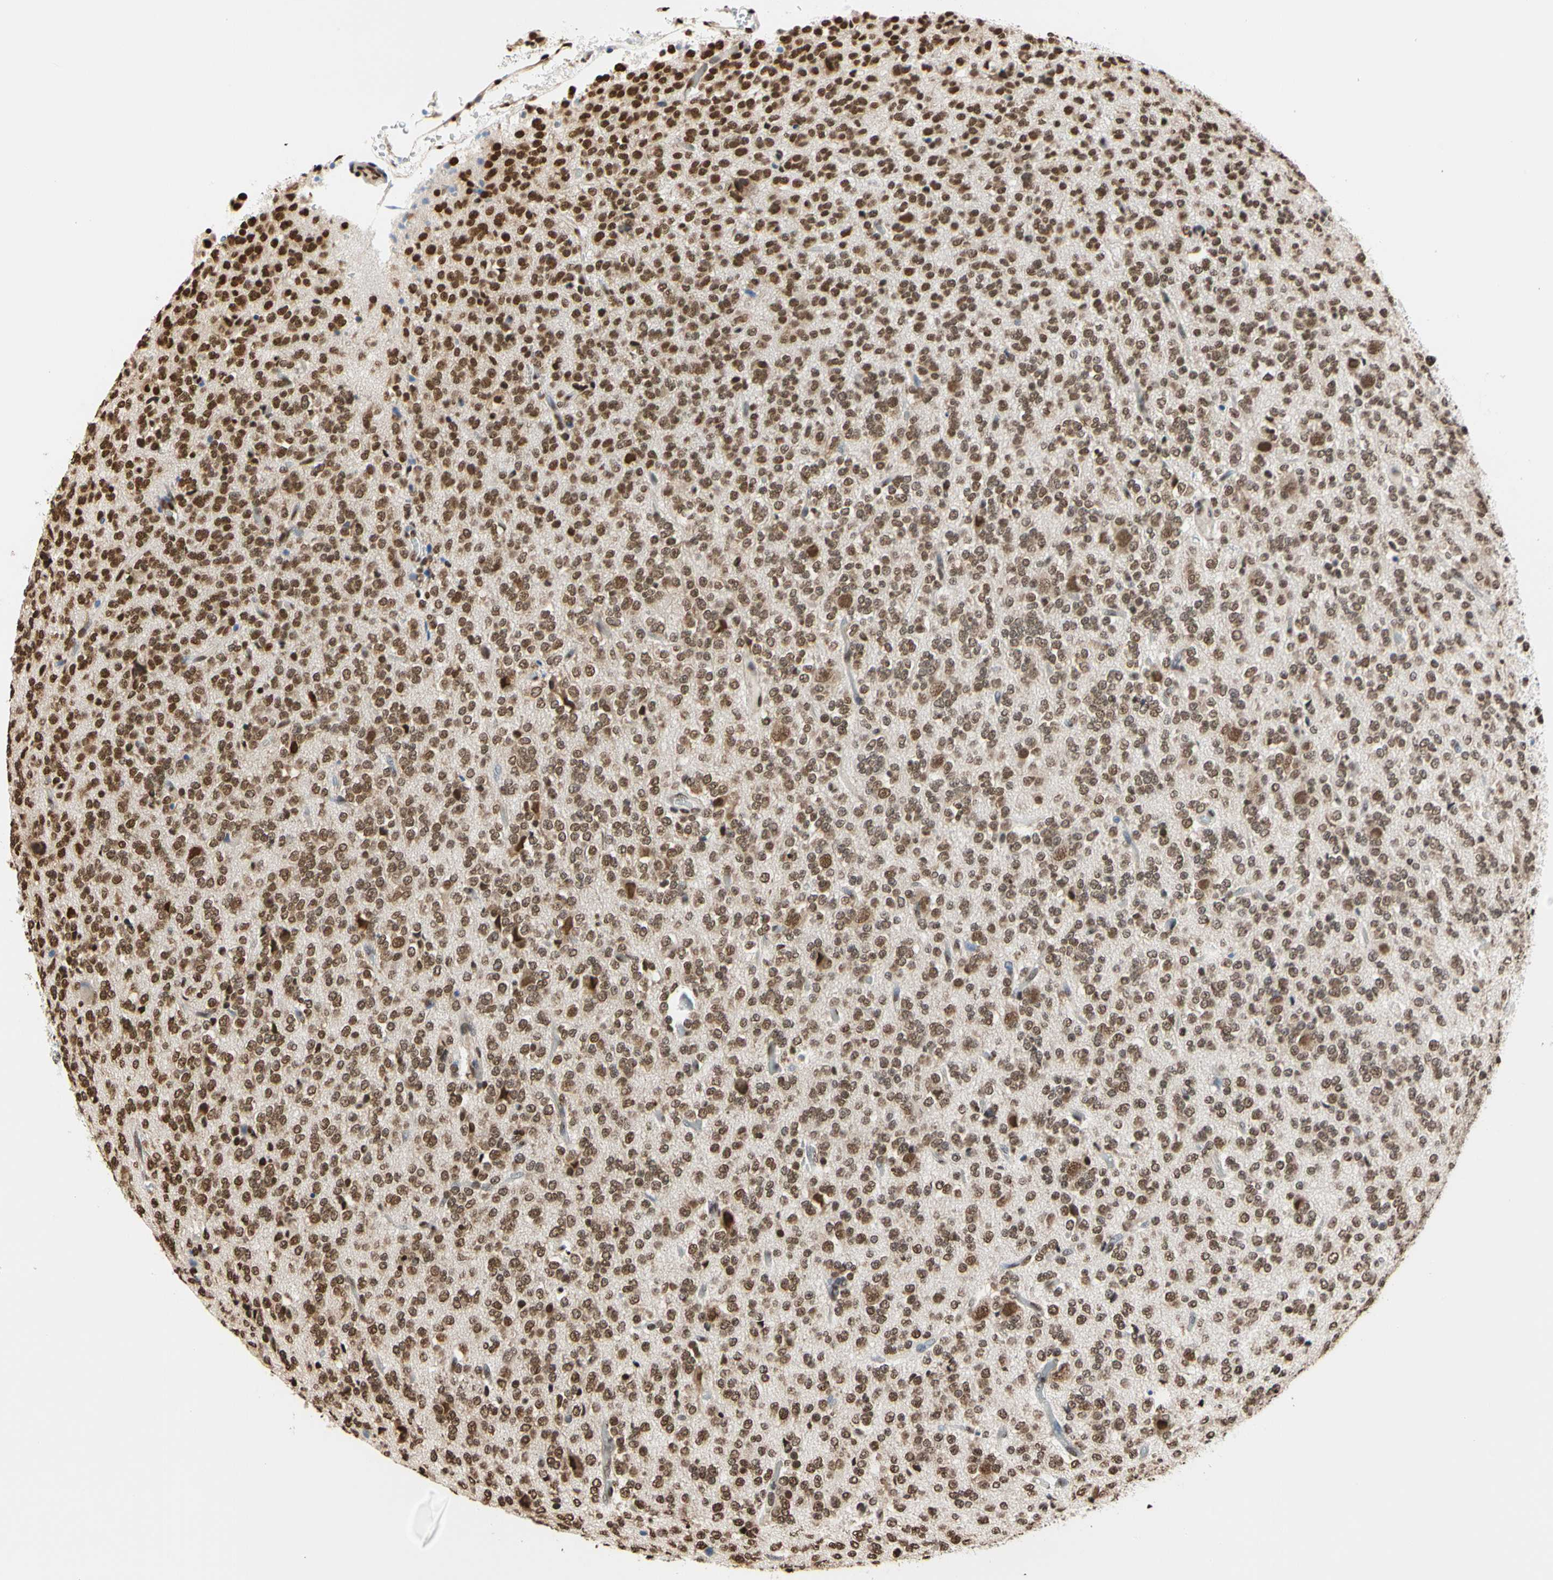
{"staining": {"intensity": "moderate", "quantity": ">75%", "location": "nuclear"}, "tissue": "glioma", "cell_type": "Tumor cells", "image_type": "cancer", "snomed": [{"axis": "morphology", "description": "Glioma, malignant, Low grade"}, {"axis": "topography", "description": "Brain"}], "caption": "About >75% of tumor cells in low-grade glioma (malignant) reveal moderate nuclear protein expression as visualized by brown immunohistochemical staining.", "gene": "HNRNPK", "patient": {"sex": "male", "age": 38}}